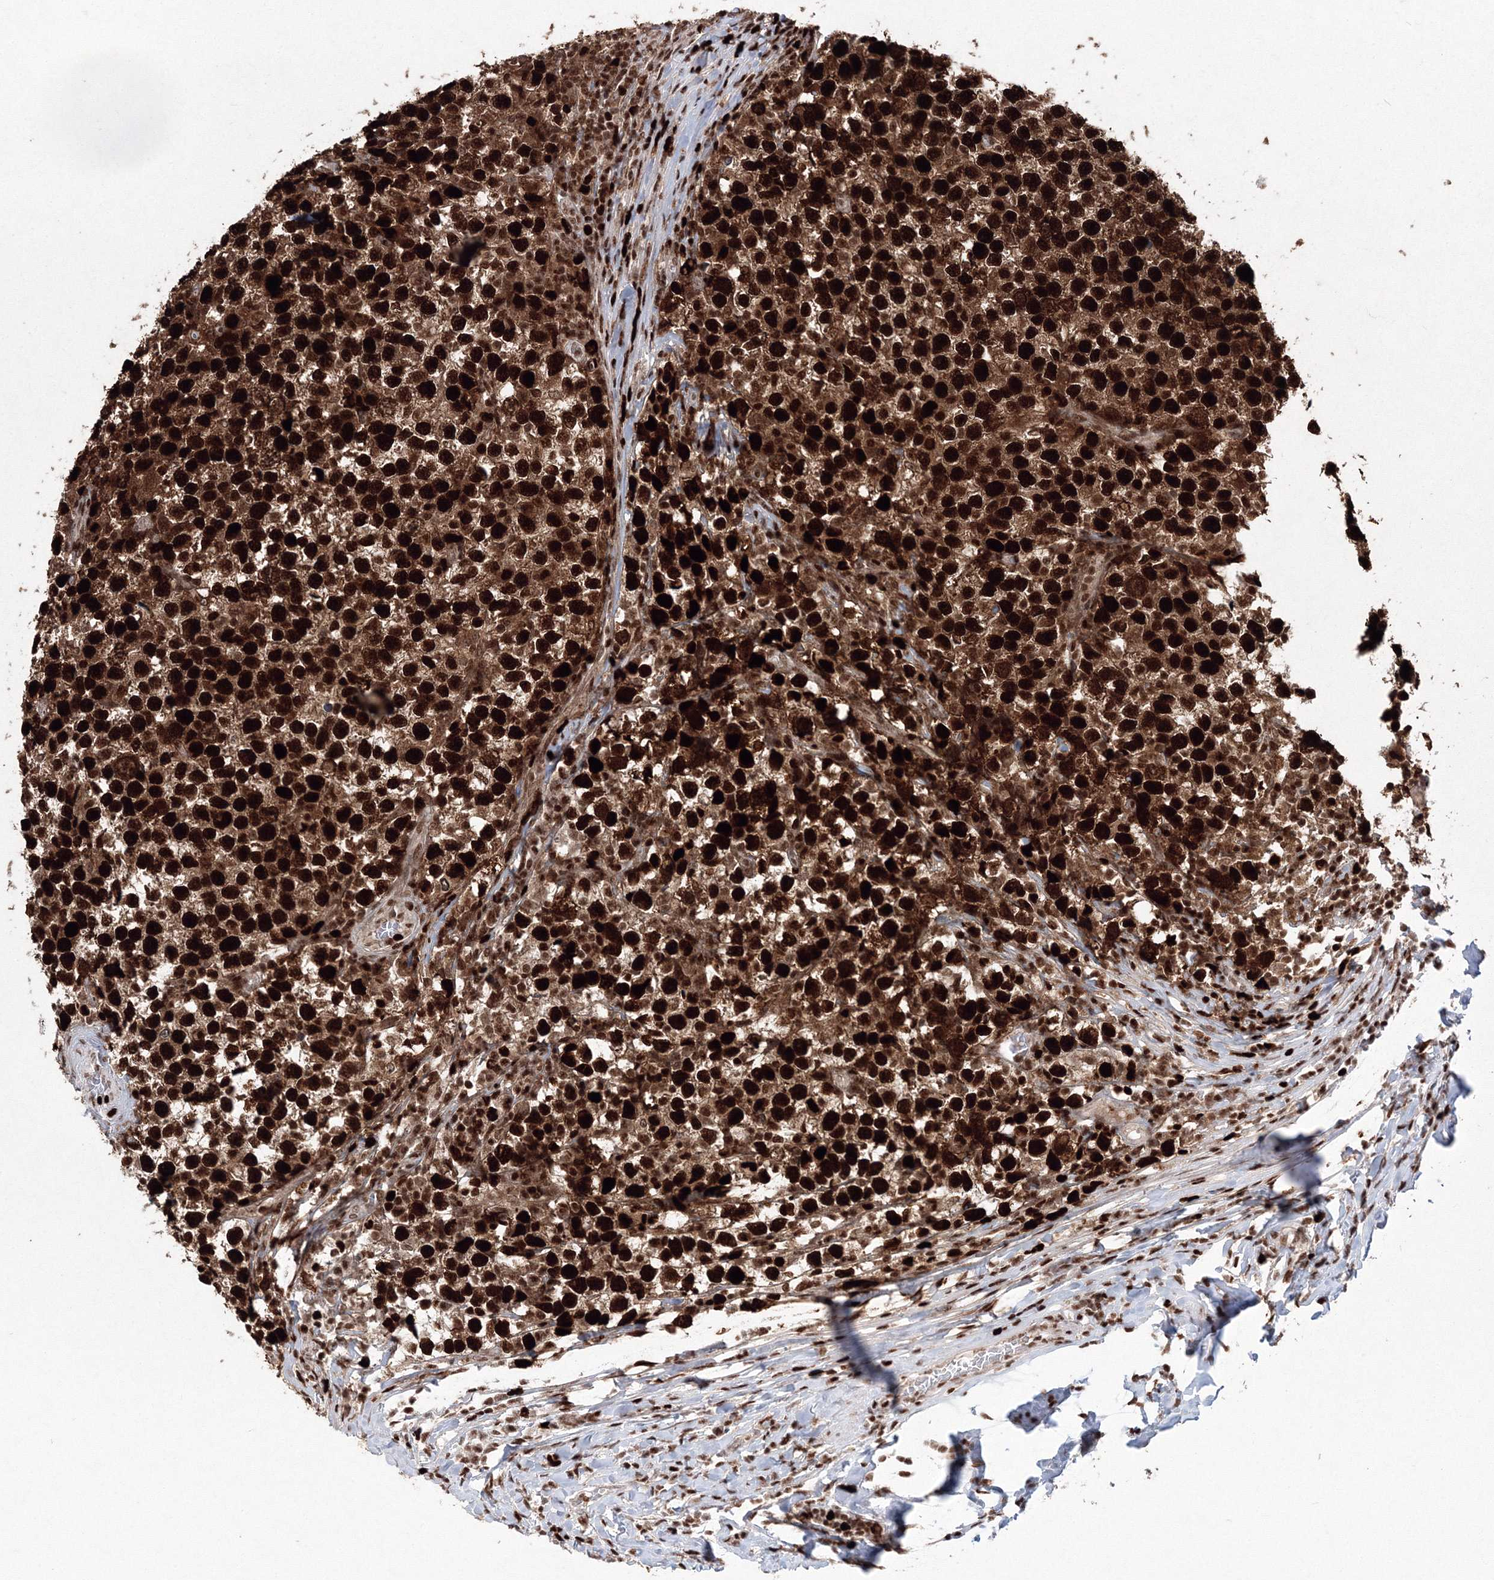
{"staining": {"intensity": "strong", "quantity": ">75%", "location": "nuclear"}, "tissue": "testis cancer", "cell_type": "Tumor cells", "image_type": "cancer", "snomed": [{"axis": "morphology", "description": "Normal tissue, NOS"}, {"axis": "morphology", "description": "Seminoma, NOS"}, {"axis": "topography", "description": "Testis"}], "caption": "Human seminoma (testis) stained with a brown dye demonstrates strong nuclear positive staining in about >75% of tumor cells.", "gene": "LIG1", "patient": {"sex": "male", "age": 43}}